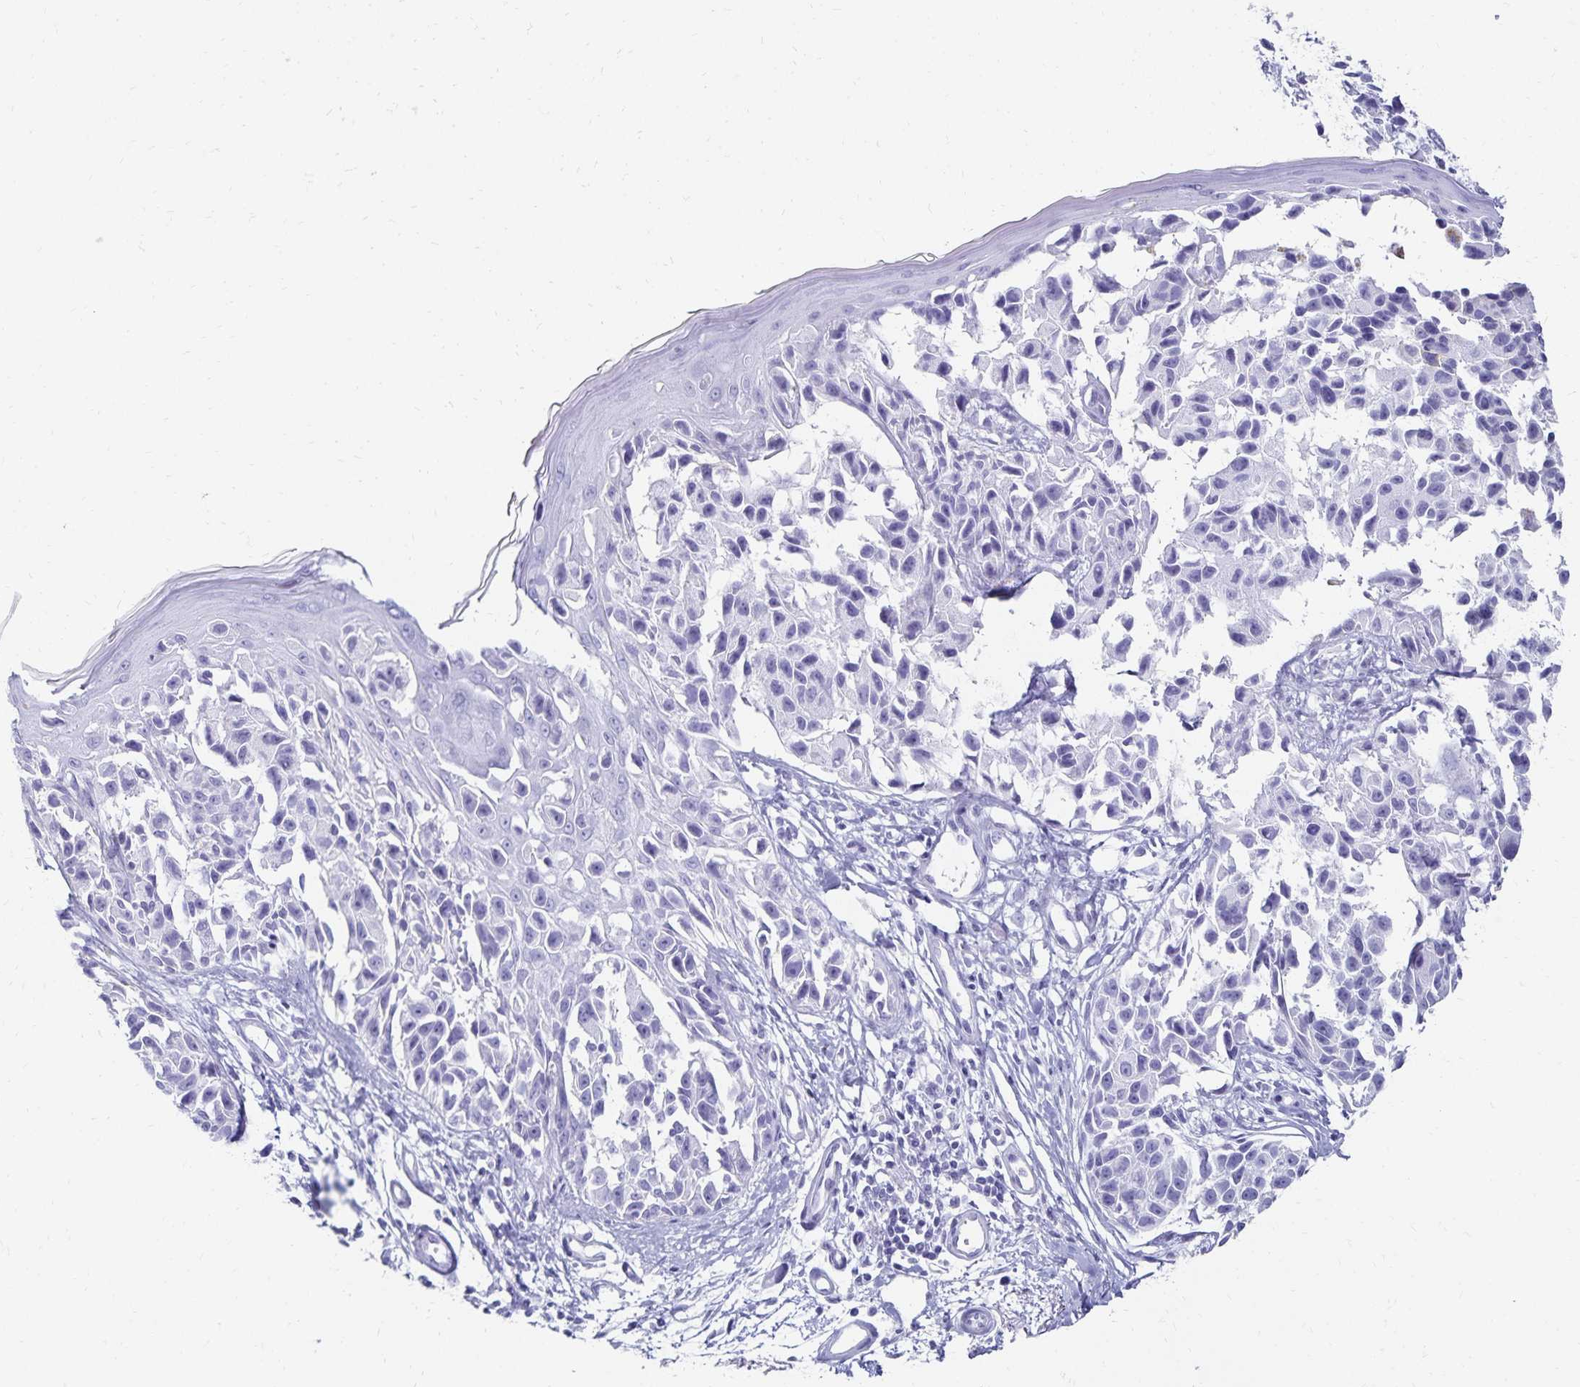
{"staining": {"intensity": "negative", "quantity": "none", "location": "none"}, "tissue": "melanoma", "cell_type": "Tumor cells", "image_type": "cancer", "snomed": [{"axis": "morphology", "description": "Malignant melanoma, NOS"}, {"axis": "topography", "description": "Skin"}], "caption": "This image is of melanoma stained with immunohistochemistry to label a protein in brown with the nuclei are counter-stained blue. There is no expression in tumor cells.", "gene": "GIP", "patient": {"sex": "male", "age": 73}}